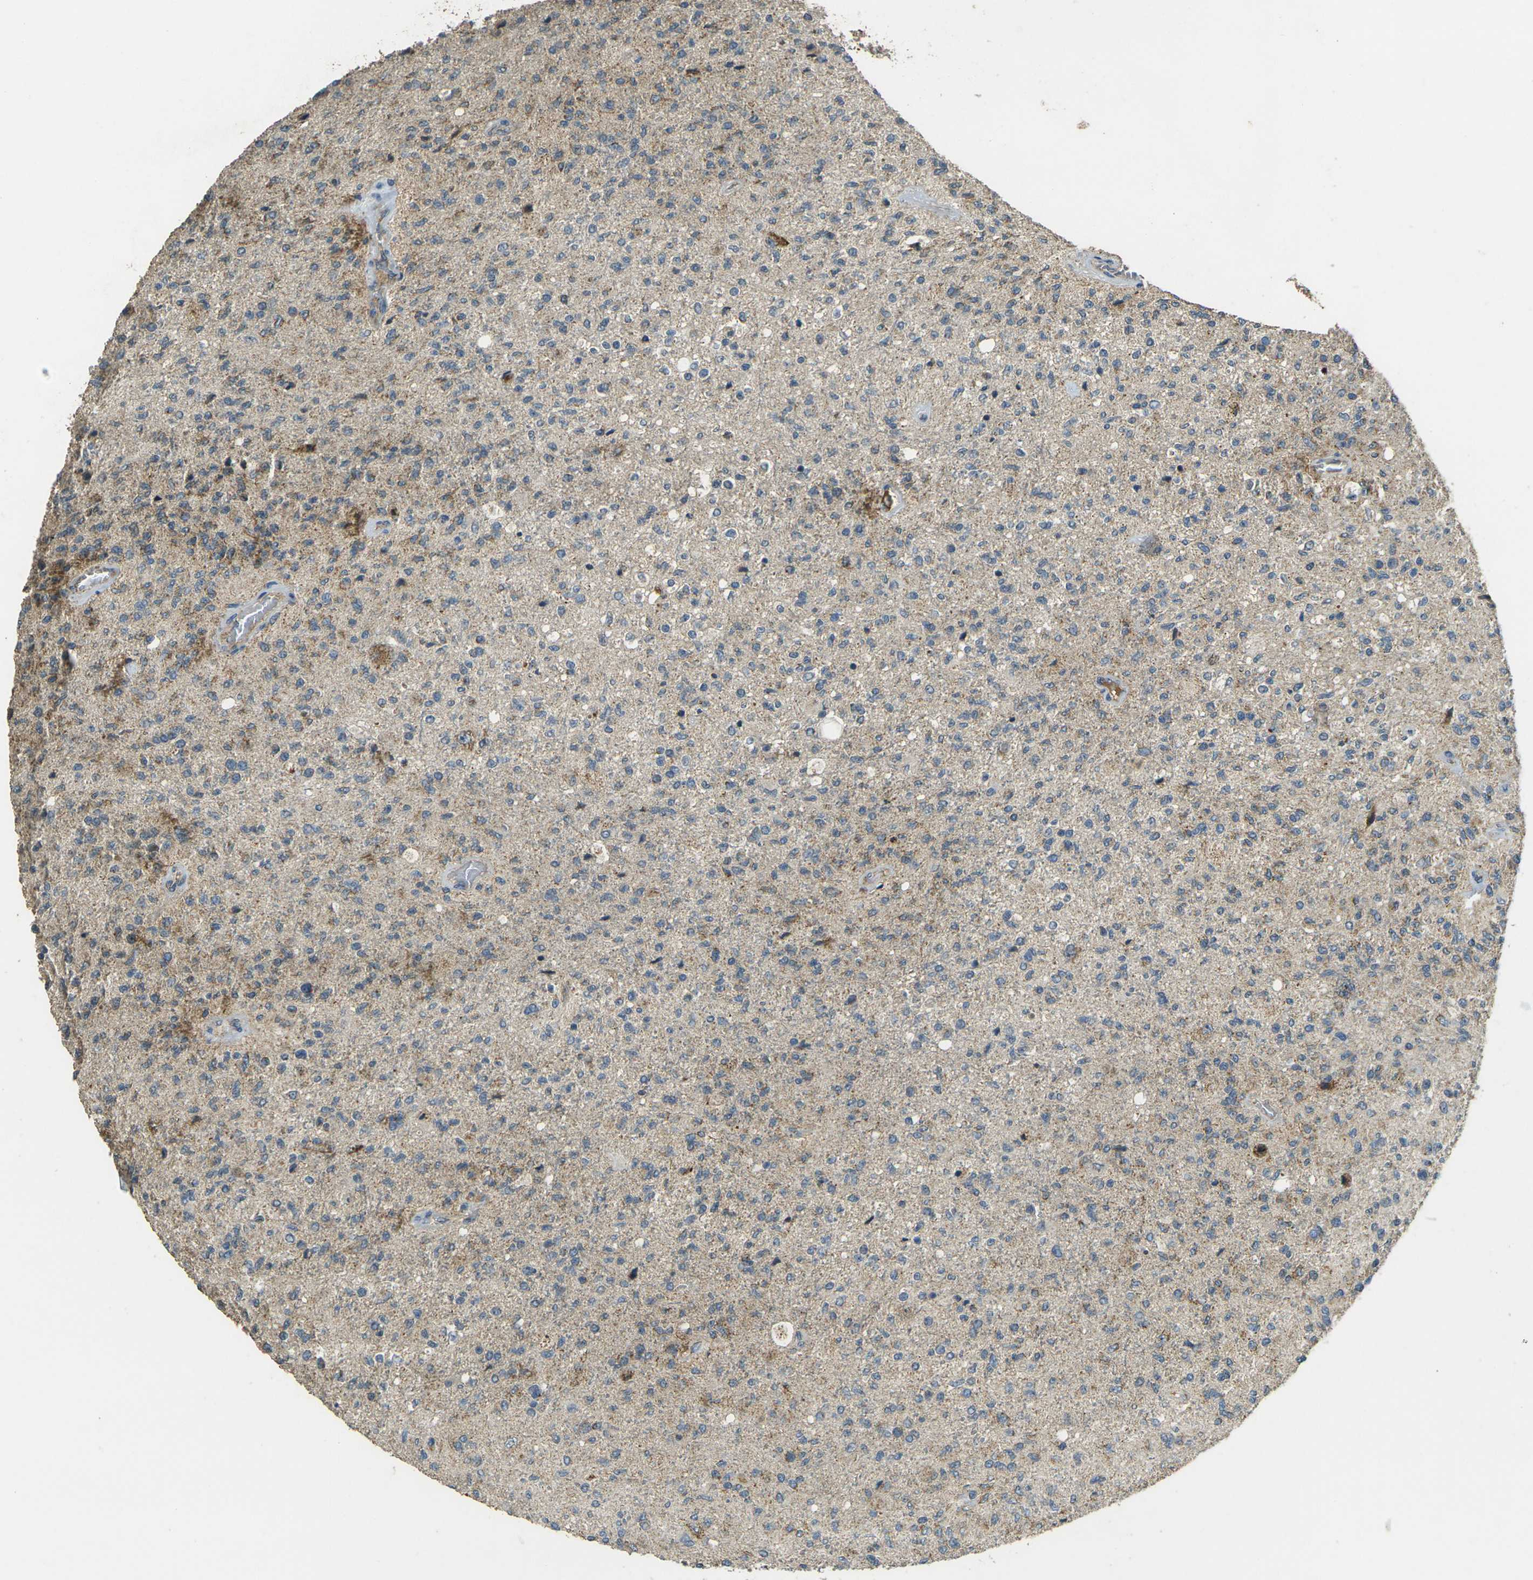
{"staining": {"intensity": "moderate", "quantity": "<25%", "location": "cytoplasmic/membranous"}, "tissue": "glioma", "cell_type": "Tumor cells", "image_type": "cancer", "snomed": [{"axis": "morphology", "description": "Normal tissue, NOS"}, {"axis": "morphology", "description": "Glioma, malignant, High grade"}, {"axis": "topography", "description": "Cerebral cortex"}], "caption": "Tumor cells display moderate cytoplasmic/membranous positivity in about <25% of cells in malignant high-grade glioma.", "gene": "IGF1R", "patient": {"sex": "male", "age": 77}}